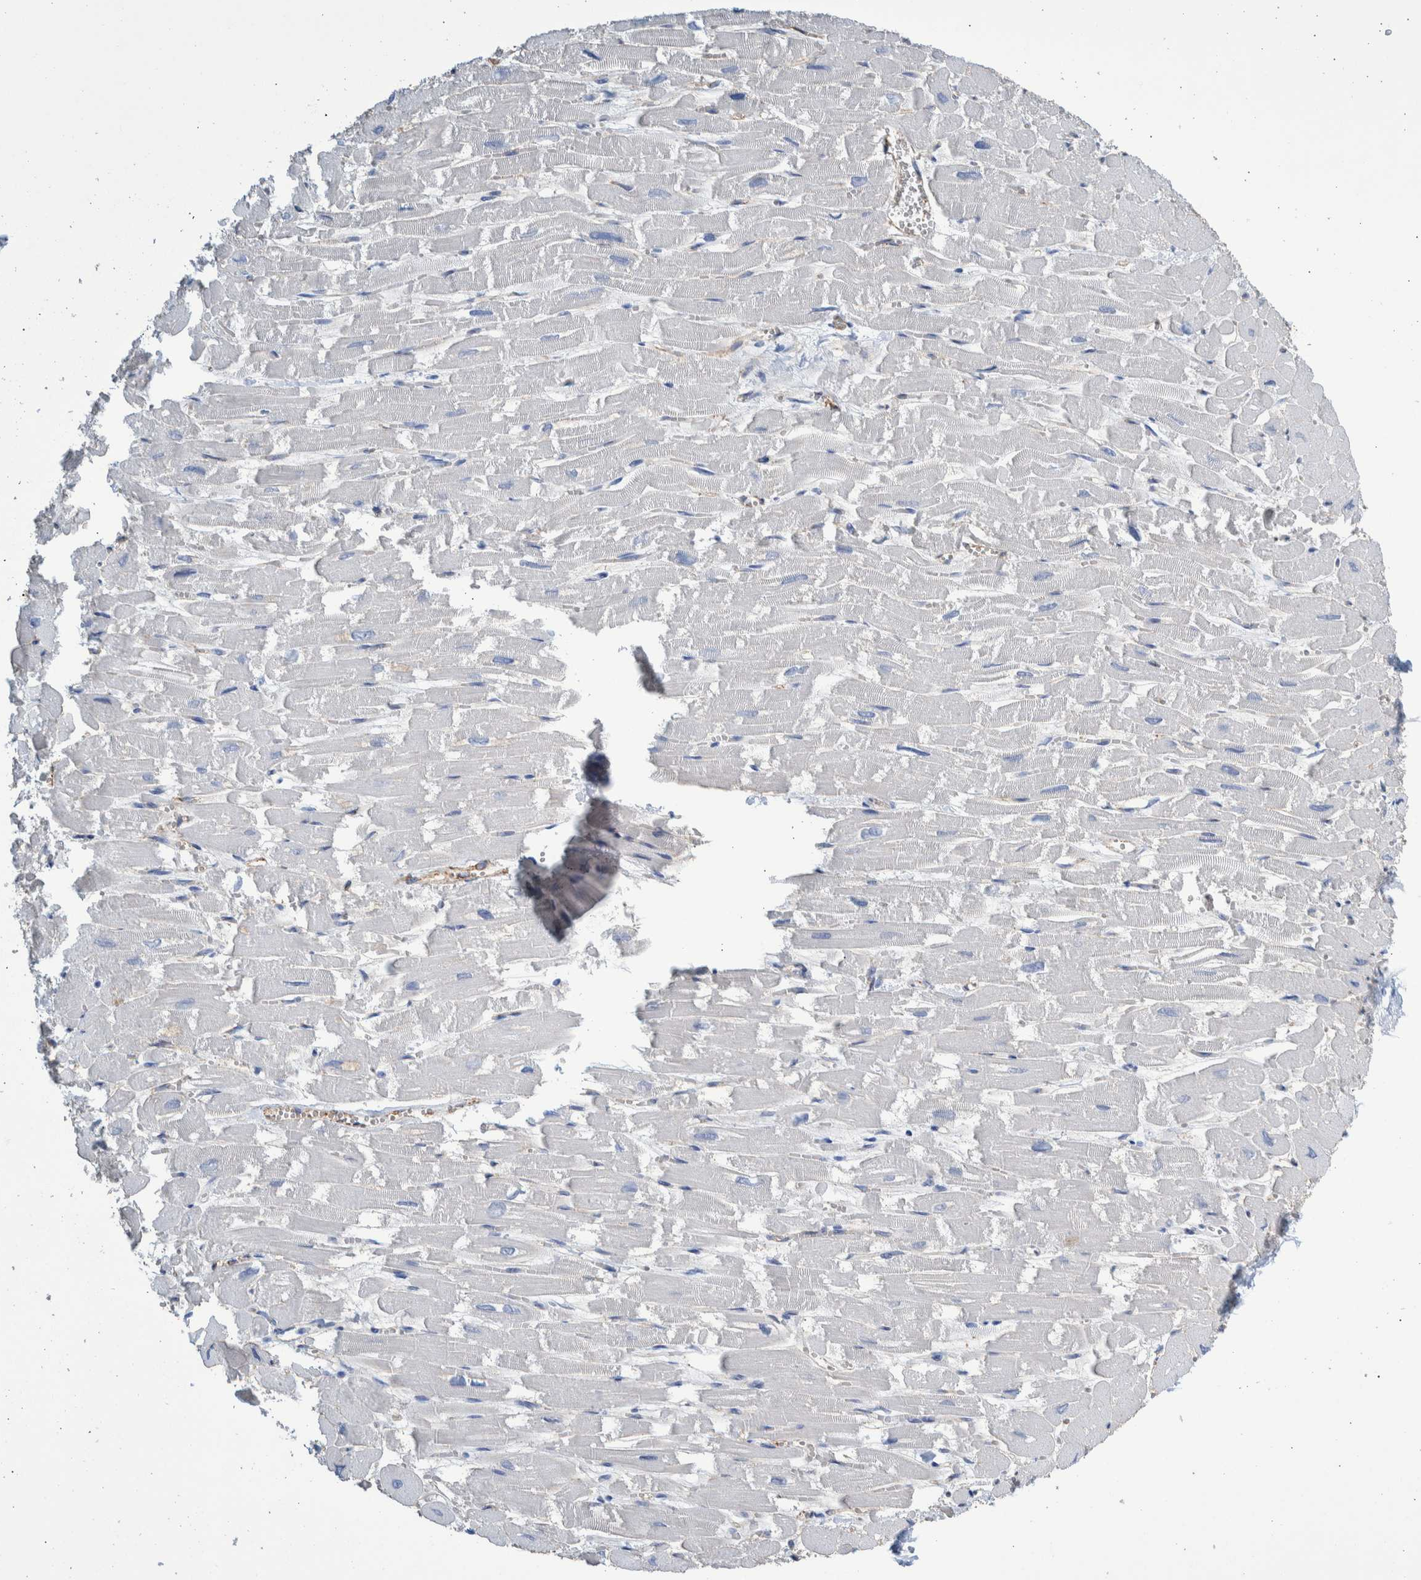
{"staining": {"intensity": "negative", "quantity": "none", "location": "none"}, "tissue": "heart muscle", "cell_type": "Cardiomyocytes", "image_type": "normal", "snomed": [{"axis": "morphology", "description": "Normal tissue, NOS"}, {"axis": "topography", "description": "Heart"}], "caption": "DAB (3,3'-diaminobenzidine) immunohistochemical staining of normal heart muscle shows no significant staining in cardiomyocytes.", "gene": "SLC34A3", "patient": {"sex": "male", "age": 54}}